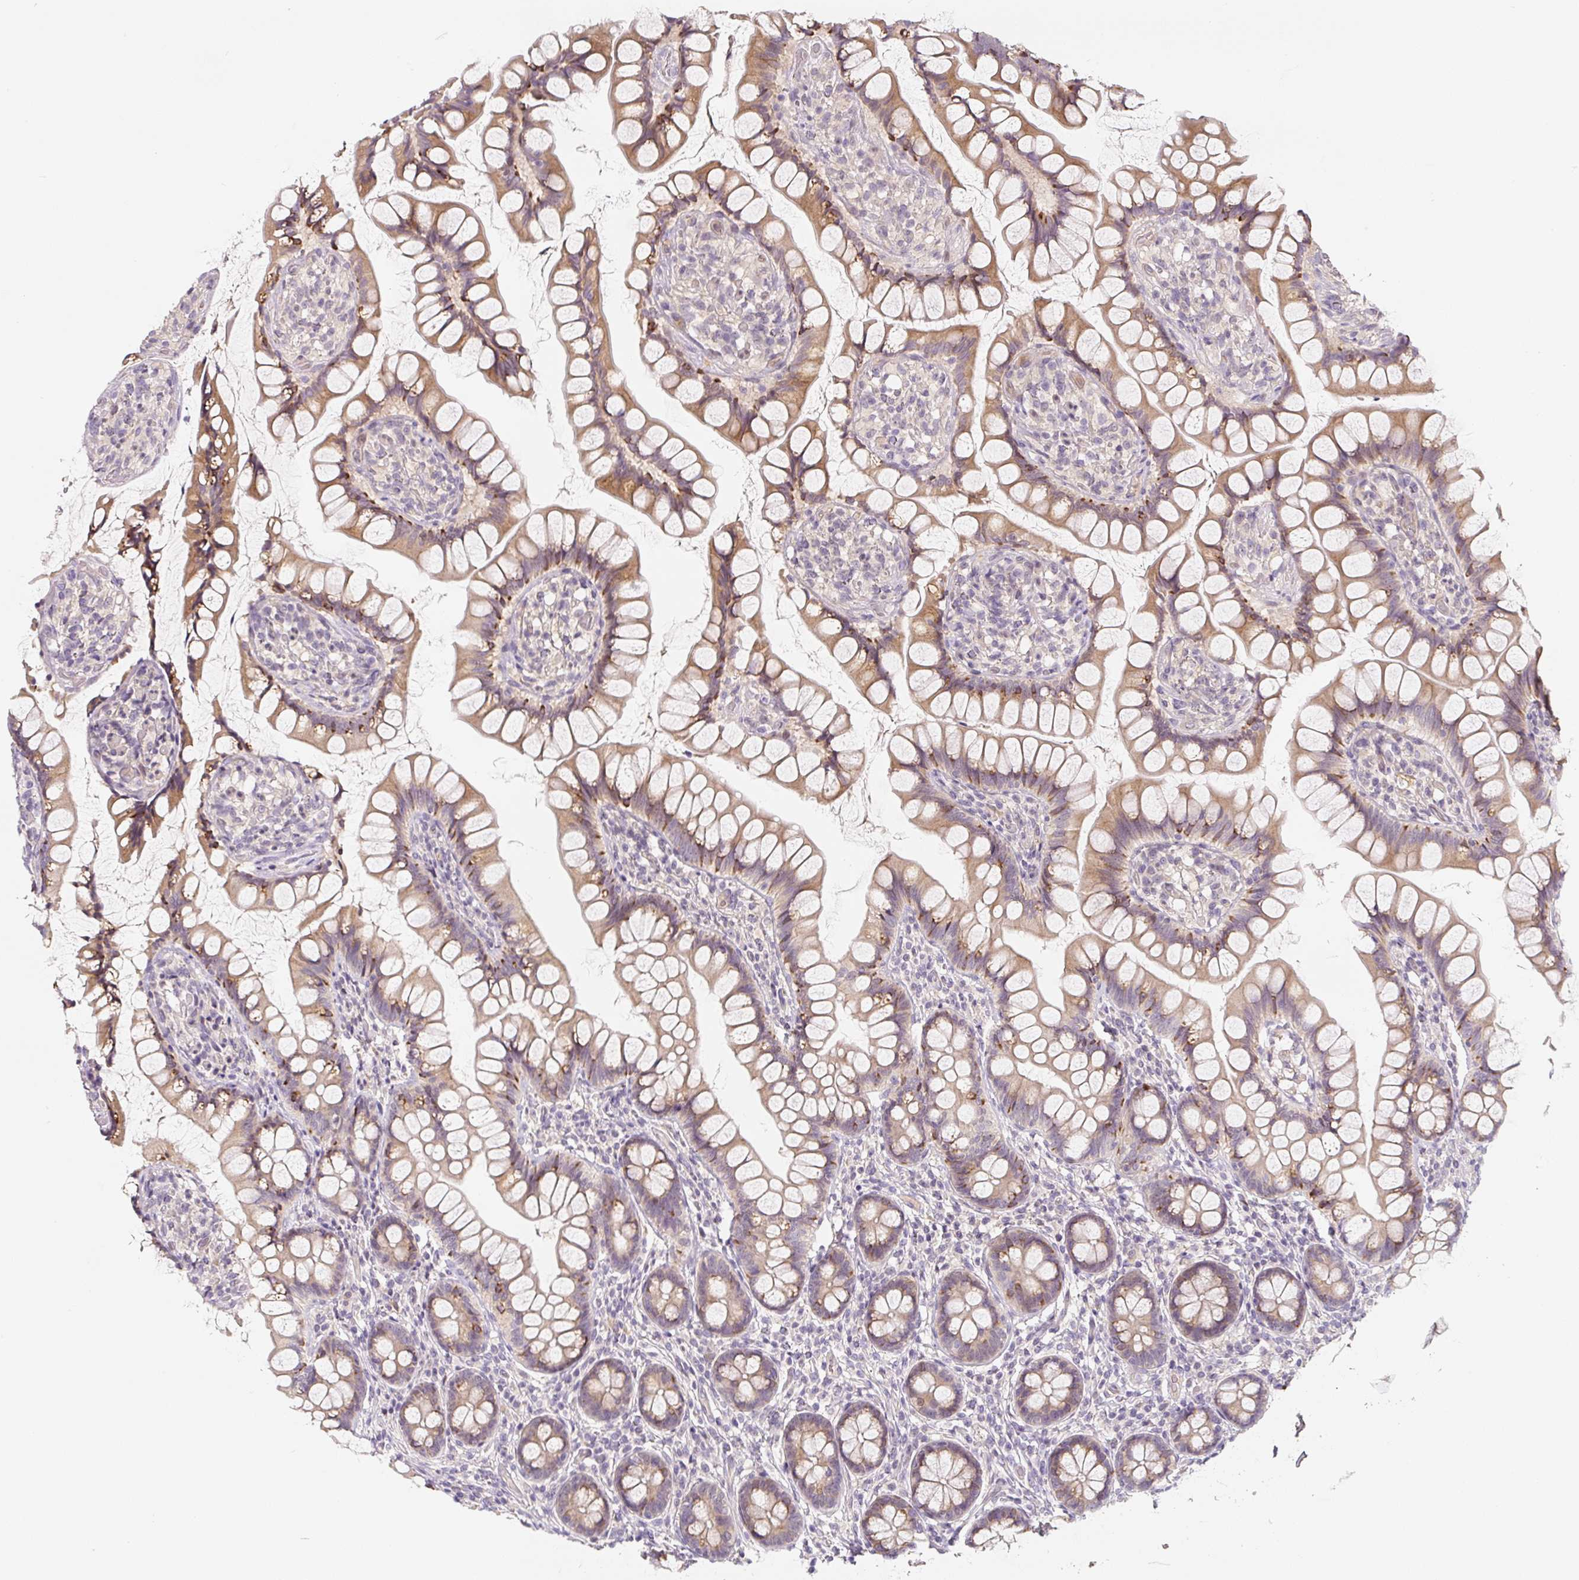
{"staining": {"intensity": "moderate", "quantity": ">75%", "location": "cytoplasmic/membranous"}, "tissue": "small intestine", "cell_type": "Glandular cells", "image_type": "normal", "snomed": [{"axis": "morphology", "description": "Normal tissue, NOS"}, {"axis": "topography", "description": "Small intestine"}], "caption": "Protein expression analysis of normal small intestine displays moderate cytoplasmic/membranous staining in about >75% of glandular cells. The staining was performed using DAB (3,3'-diaminobenzidine), with brown indicating positive protein expression. Nuclei are stained blue with hematoxylin.", "gene": "PWWP3B", "patient": {"sex": "male", "age": 70}}